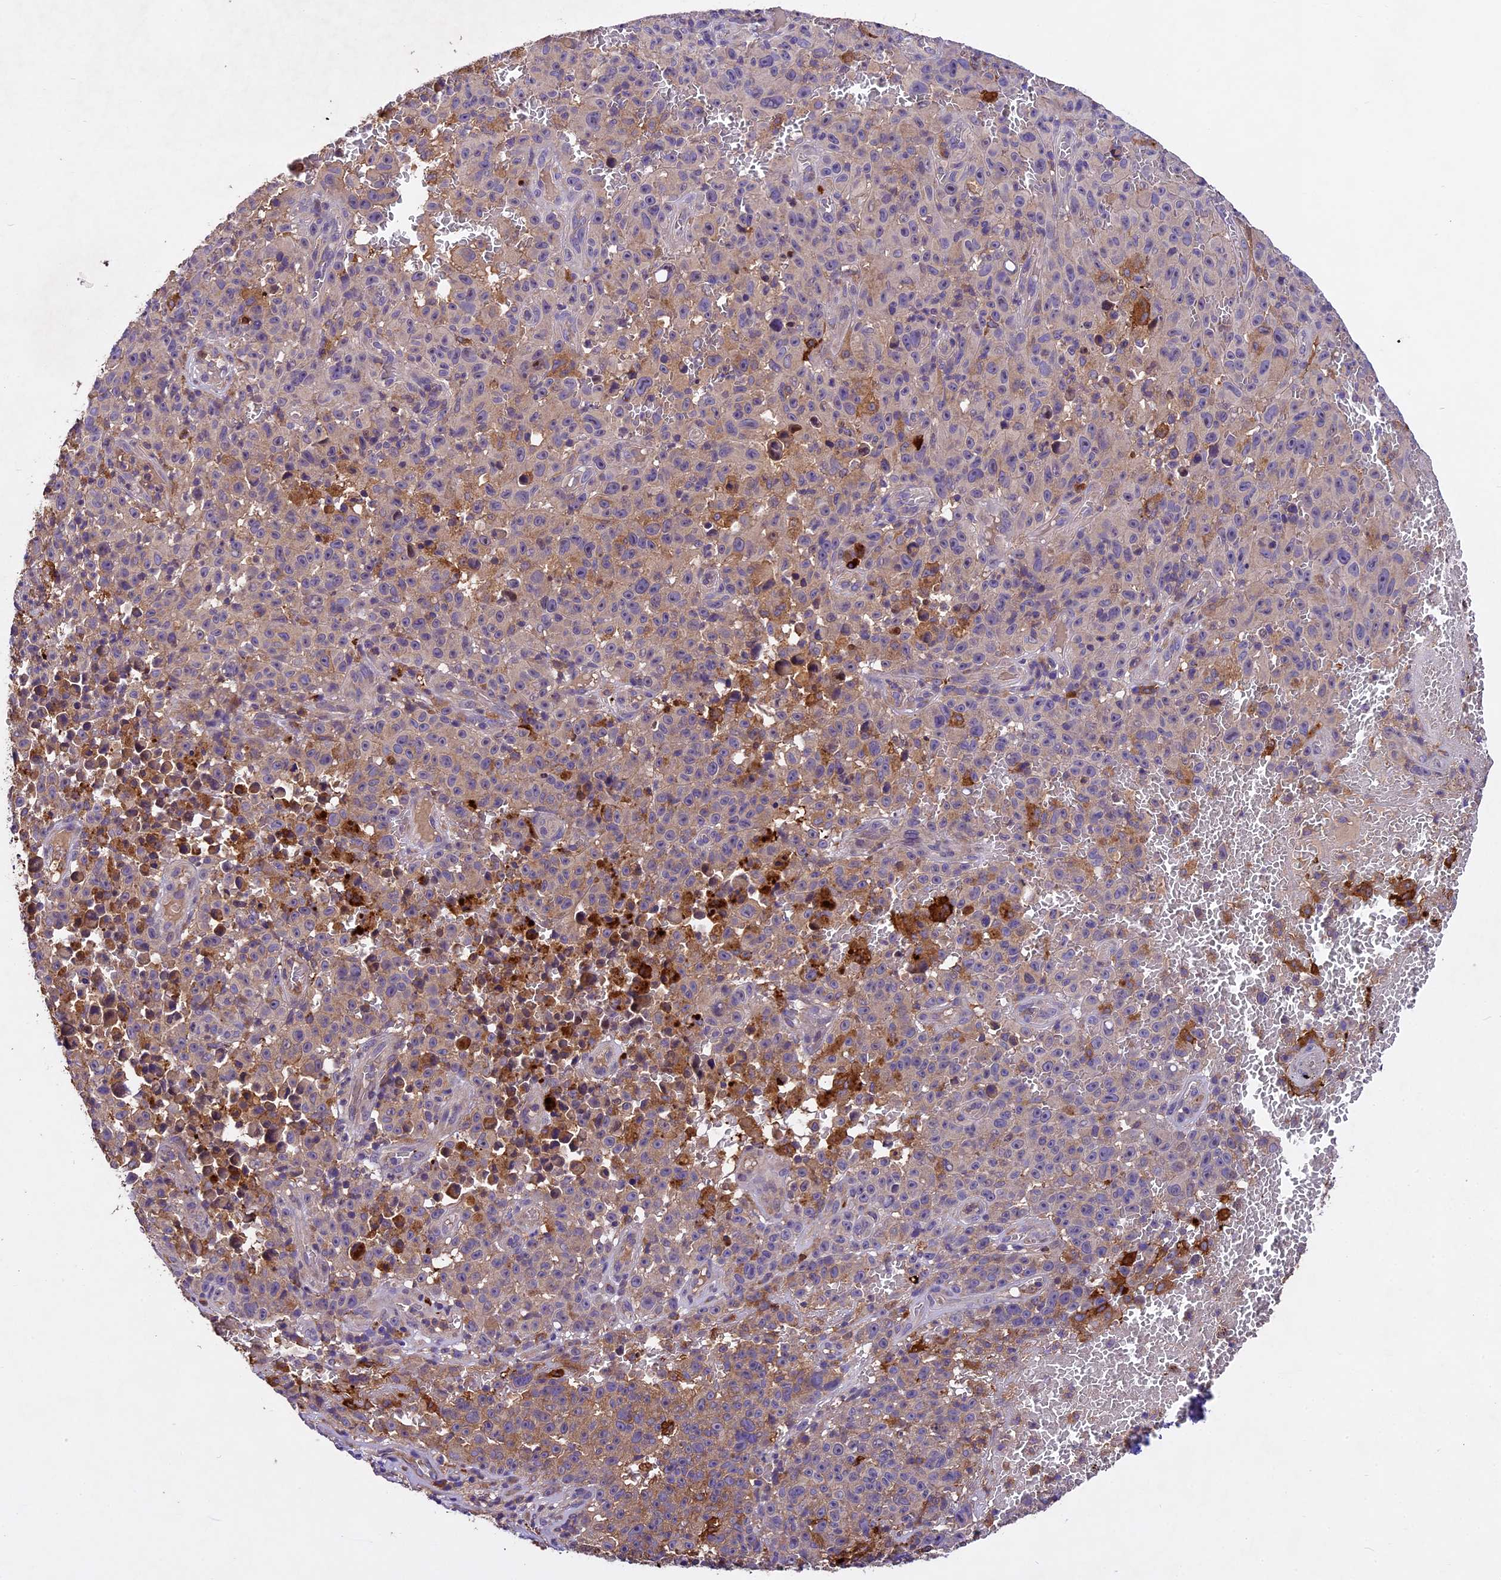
{"staining": {"intensity": "weak", "quantity": "25%-75%", "location": "cytoplasmic/membranous"}, "tissue": "melanoma", "cell_type": "Tumor cells", "image_type": "cancer", "snomed": [{"axis": "morphology", "description": "Malignant melanoma, NOS"}, {"axis": "topography", "description": "Skin"}], "caption": "Brown immunohistochemical staining in human malignant melanoma exhibits weak cytoplasmic/membranous staining in approximately 25%-75% of tumor cells. The protein of interest is shown in brown color, while the nuclei are stained blue.", "gene": "CILP2", "patient": {"sex": "female", "age": 82}}